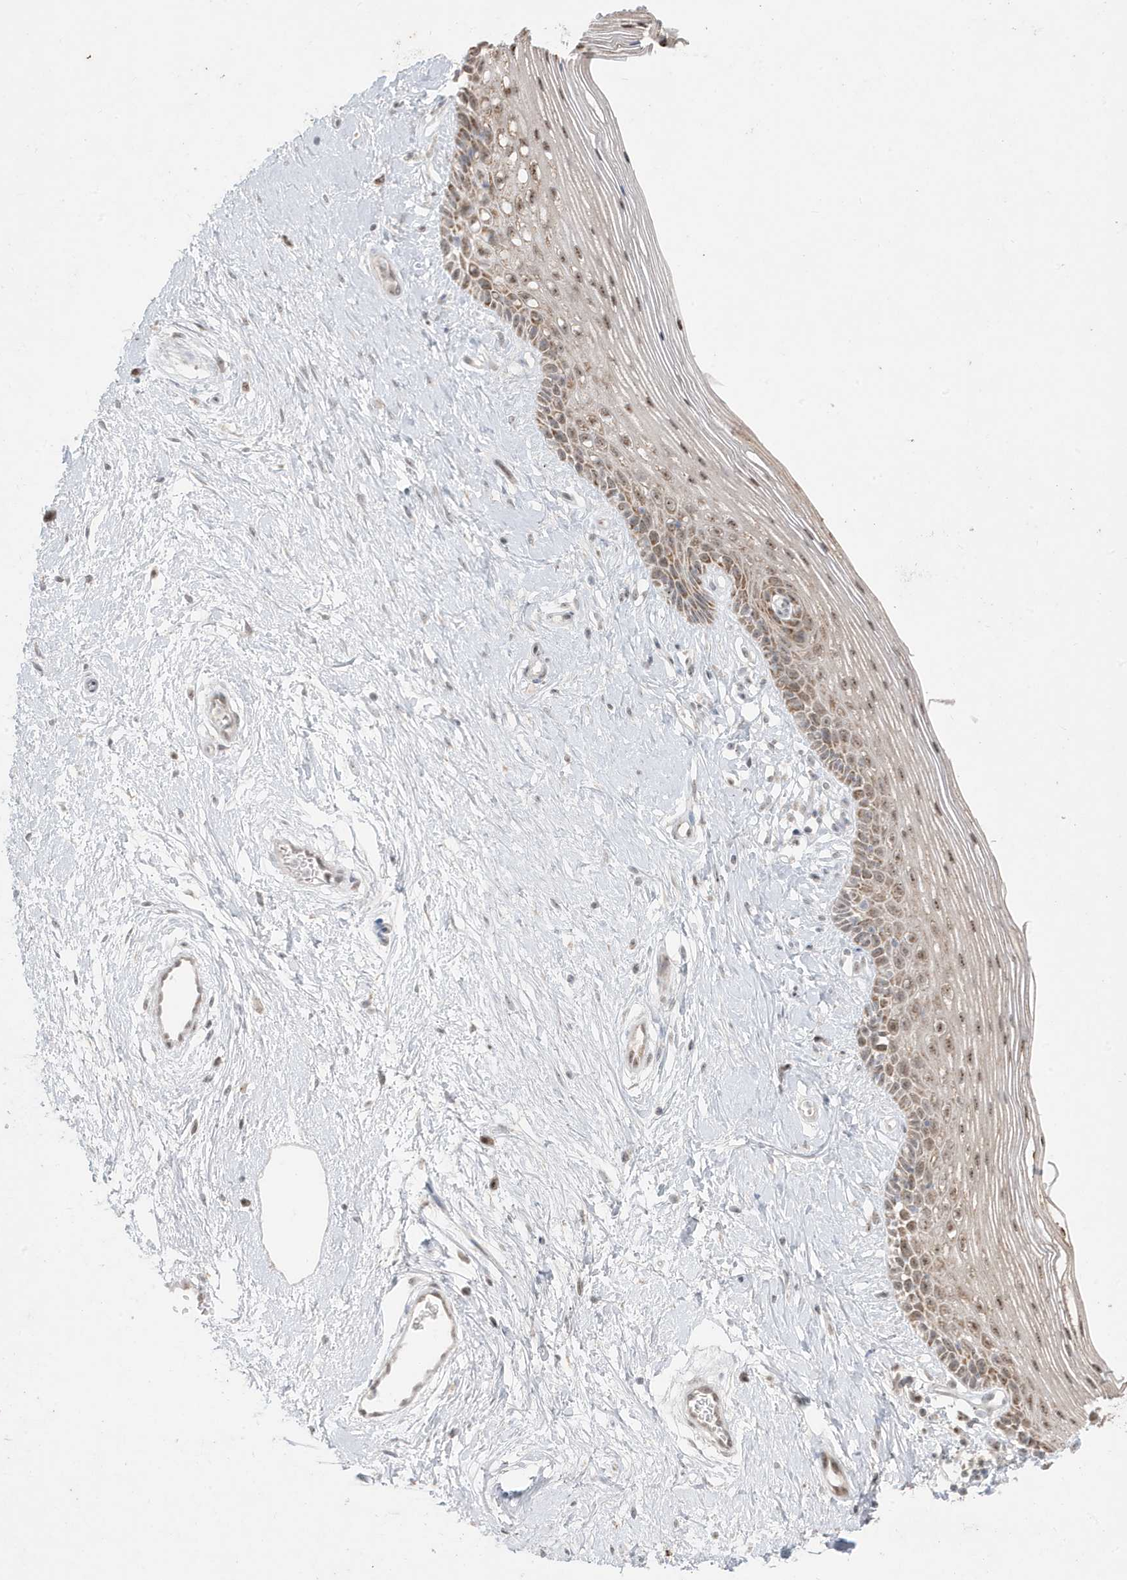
{"staining": {"intensity": "moderate", "quantity": "25%-75%", "location": "cytoplasmic/membranous"}, "tissue": "vagina", "cell_type": "Squamous epithelial cells", "image_type": "normal", "snomed": [{"axis": "morphology", "description": "Normal tissue, NOS"}, {"axis": "topography", "description": "Vagina"}], "caption": "Immunohistochemical staining of normal vagina shows medium levels of moderate cytoplasmic/membranous staining in about 25%-75% of squamous epithelial cells.", "gene": "FNDC1", "patient": {"sex": "female", "age": 46}}